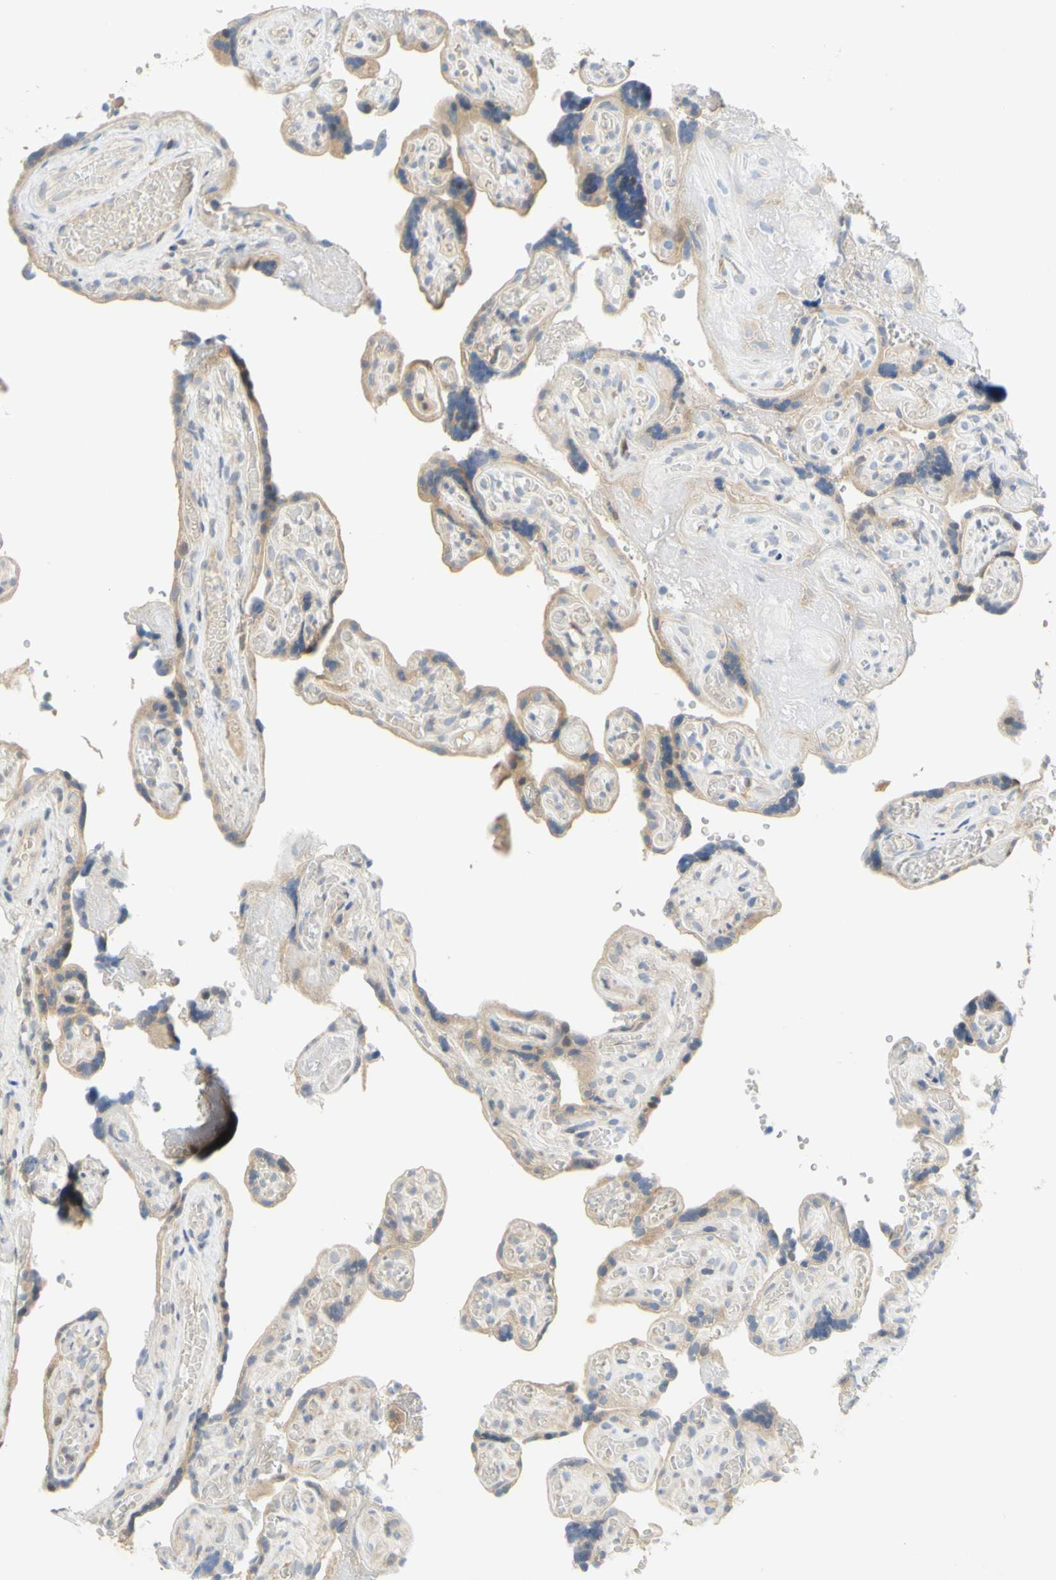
{"staining": {"intensity": "weak", "quantity": ">75%", "location": "cytoplasmic/membranous"}, "tissue": "placenta", "cell_type": "Trophoblastic cells", "image_type": "normal", "snomed": [{"axis": "morphology", "description": "Normal tissue, NOS"}, {"axis": "topography", "description": "Placenta"}], "caption": "A high-resolution photomicrograph shows IHC staining of unremarkable placenta, which displays weak cytoplasmic/membranous expression in about >75% of trophoblastic cells.", "gene": "CCNB2", "patient": {"sex": "female", "age": 30}}